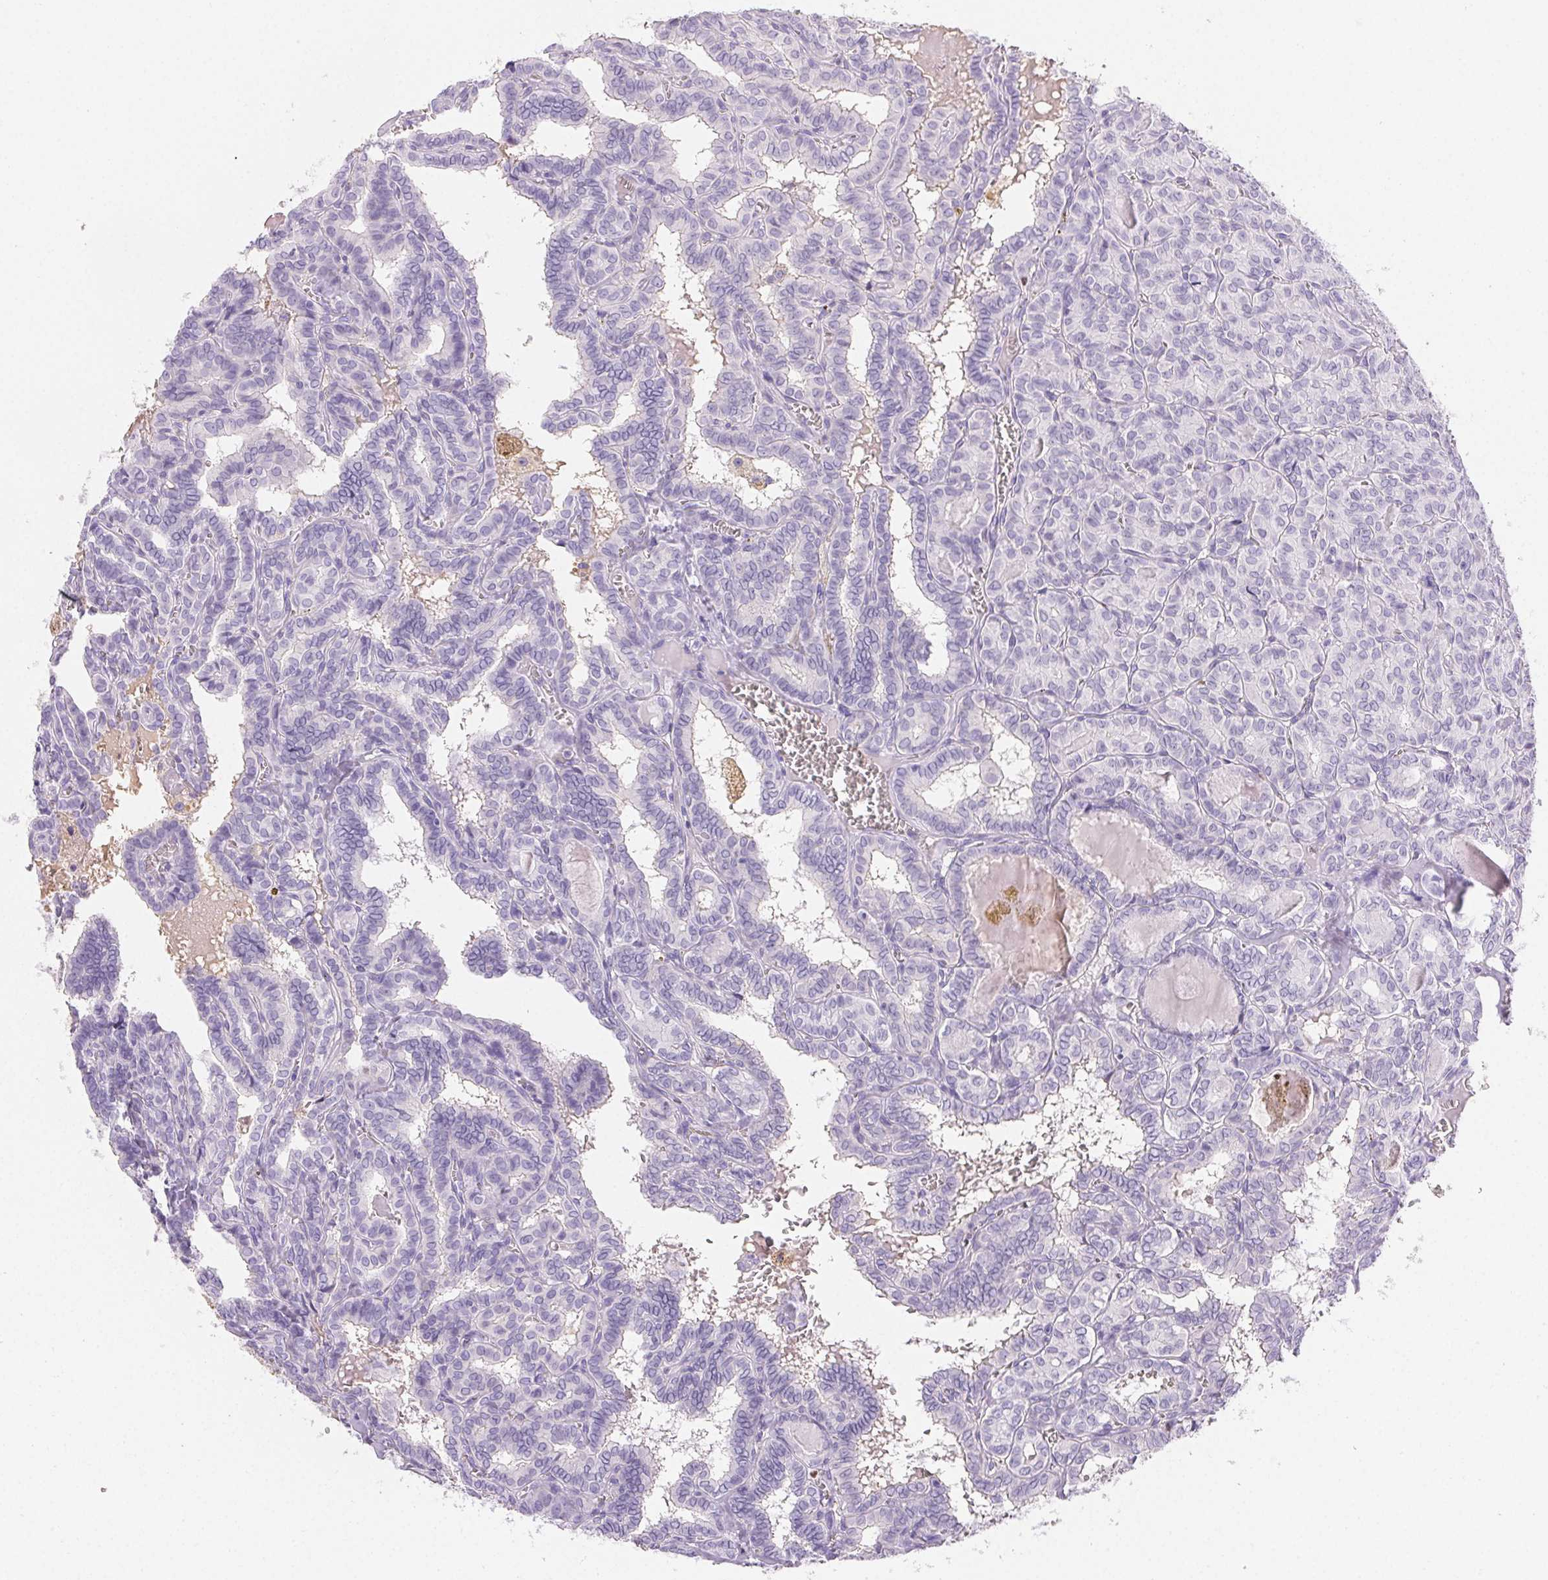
{"staining": {"intensity": "negative", "quantity": "none", "location": "none"}, "tissue": "thyroid cancer", "cell_type": "Tumor cells", "image_type": "cancer", "snomed": [{"axis": "morphology", "description": "Papillary adenocarcinoma, NOS"}, {"axis": "topography", "description": "Thyroid gland"}], "caption": "Immunohistochemistry photomicrograph of human thyroid cancer (papillary adenocarcinoma) stained for a protein (brown), which displays no expression in tumor cells.", "gene": "PADI4", "patient": {"sex": "female", "age": 39}}